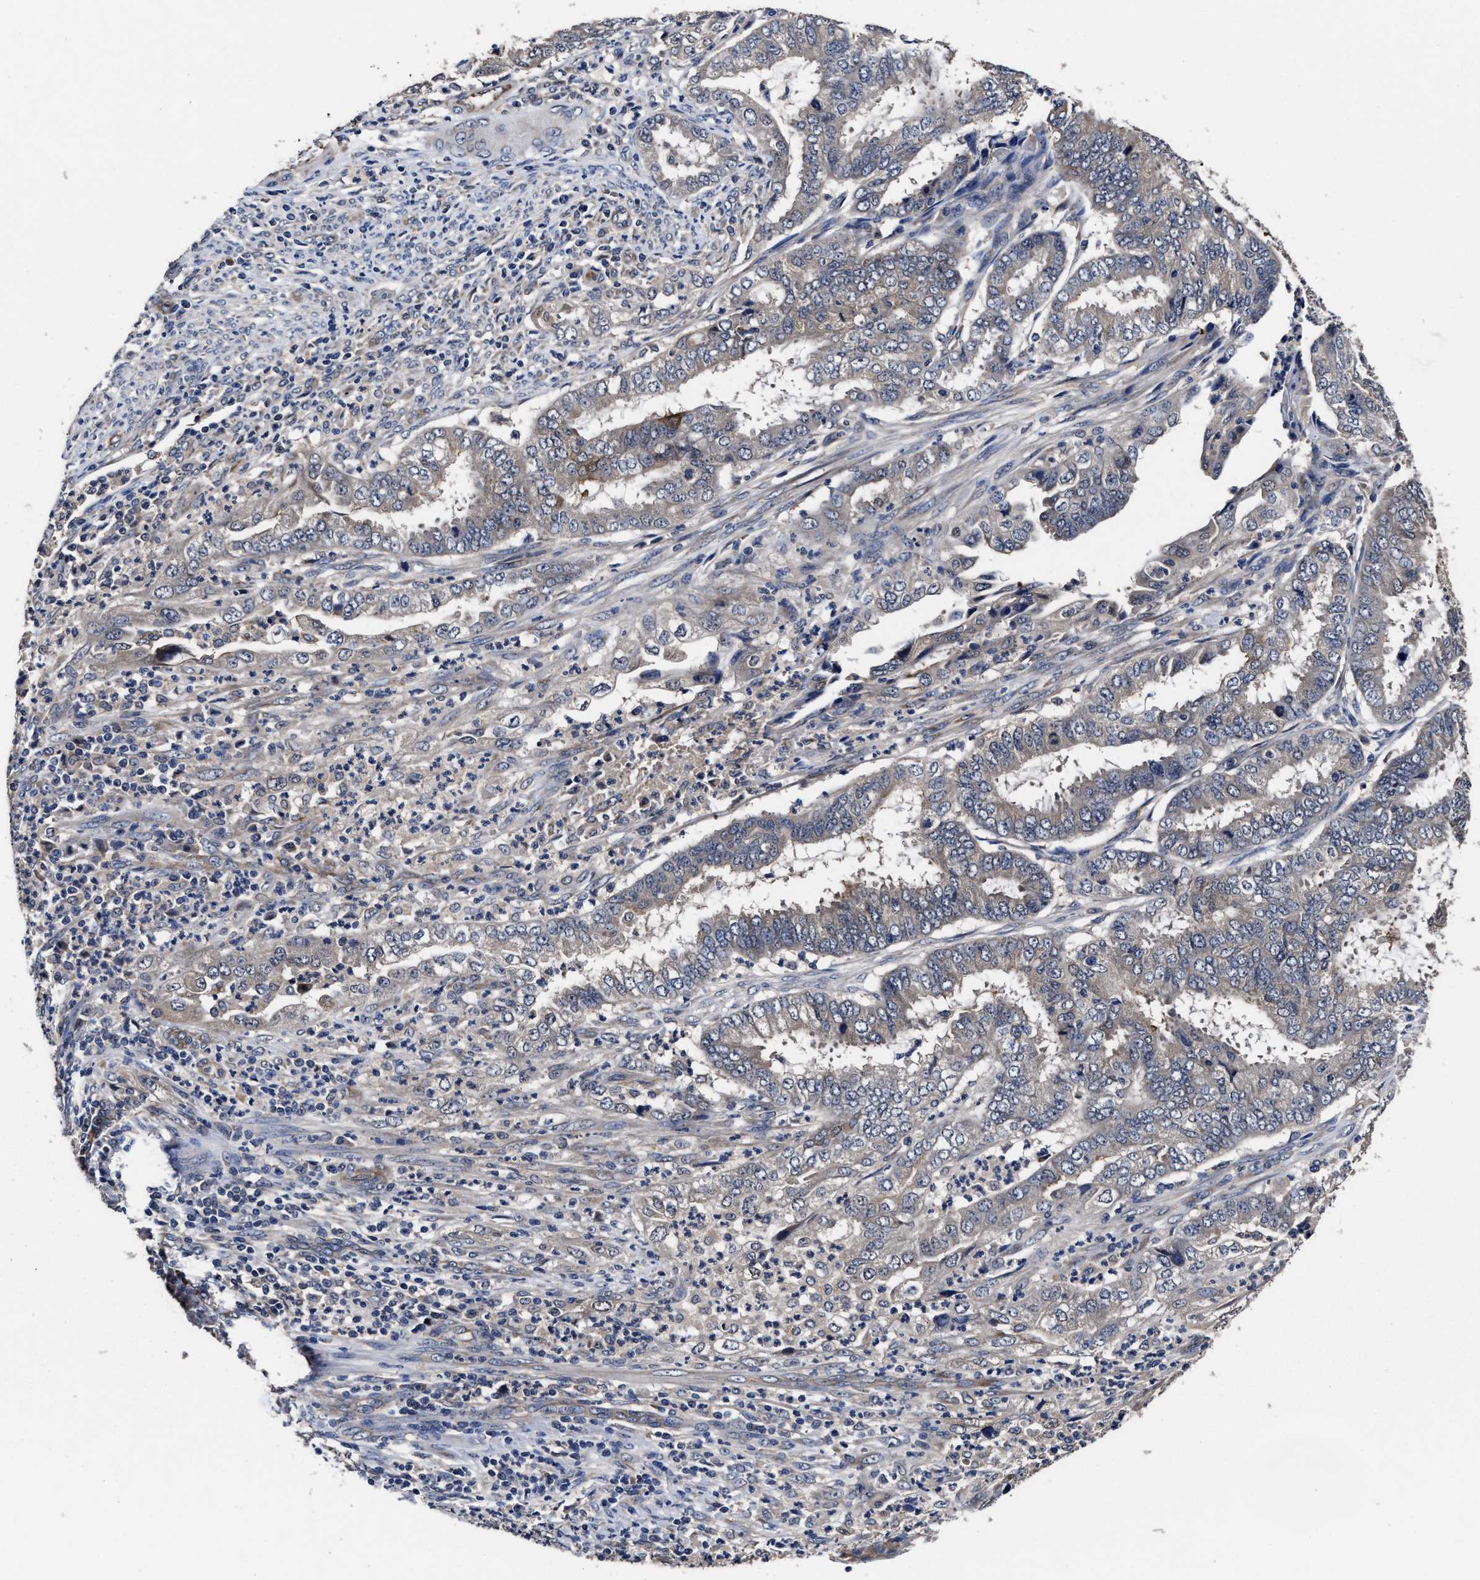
{"staining": {"intensity": "negative", "quantity": "none", "location": "none"}, "tissue": "endometrial cancer", "cell_type": "Tumor cells", "image_type": "cancer", "snomed": [{"axis": "morphology", "description": "Adenocarcinoma, NOS"}, {"axis": "topography", "description": "Endometrium"}], "caption": "Image shows no protein positivity in tumor cells of endometrial adenocarcinoma tissue.", "gene": "SOCS5", "patient": {"sex": "female", "age": 51}}